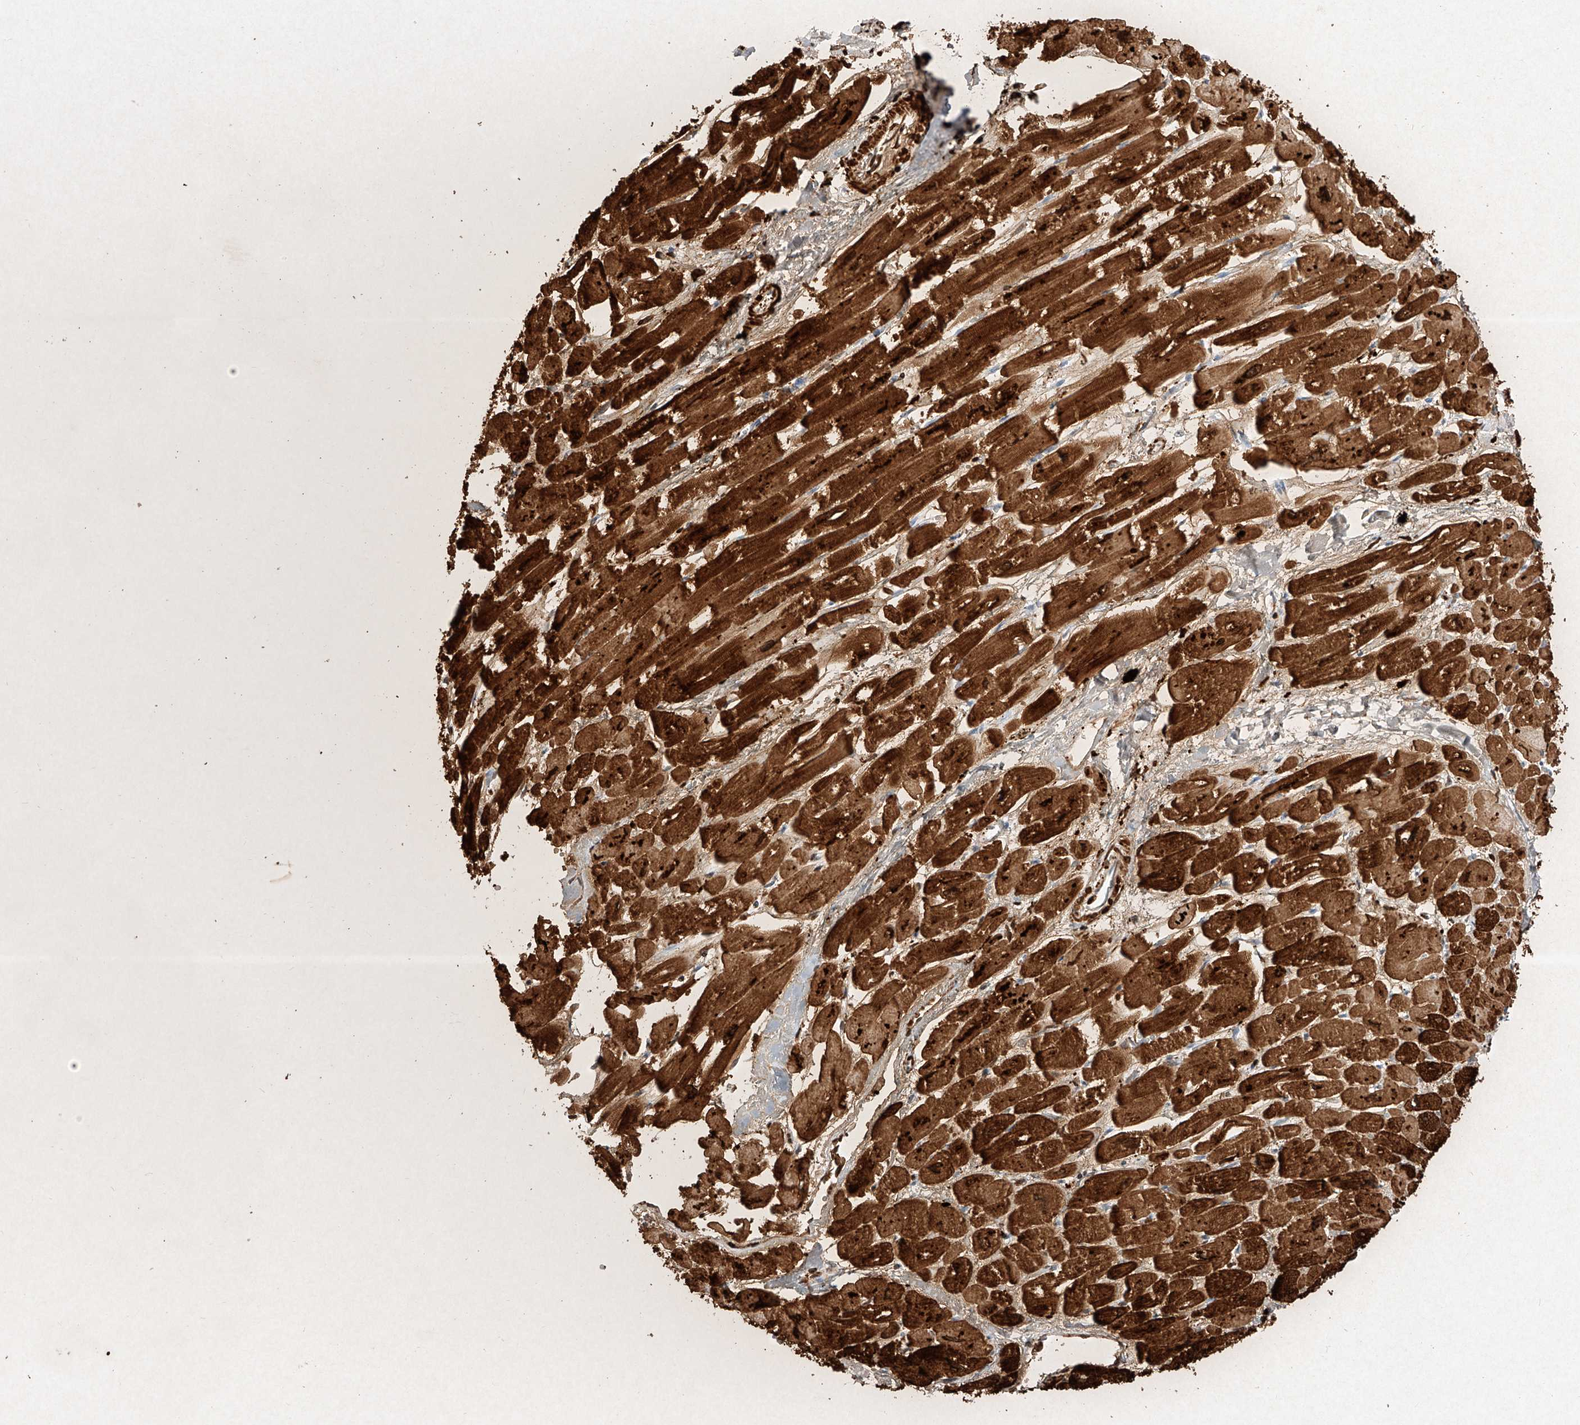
{"staining": {"intensity": "strong", "quantity": ">75%", "location": "cytoplasmic/membranous"}, "tissue": "heart muscle", "cell_type": "Cardiomyocytes", "image_type": "normal", "snomed": [{"axis": "morphology", "description": "Normal tissue, NOS"}, {"axis": "topography", "description": "Heart"}], "caption": "A brown stain highlights strong cytoplasmic/membranous staining of a protein in cardiomyocytes of benign heart muscle.", "gene": "SEMA3B", "patient": {"sex": "male", "age": 54}}